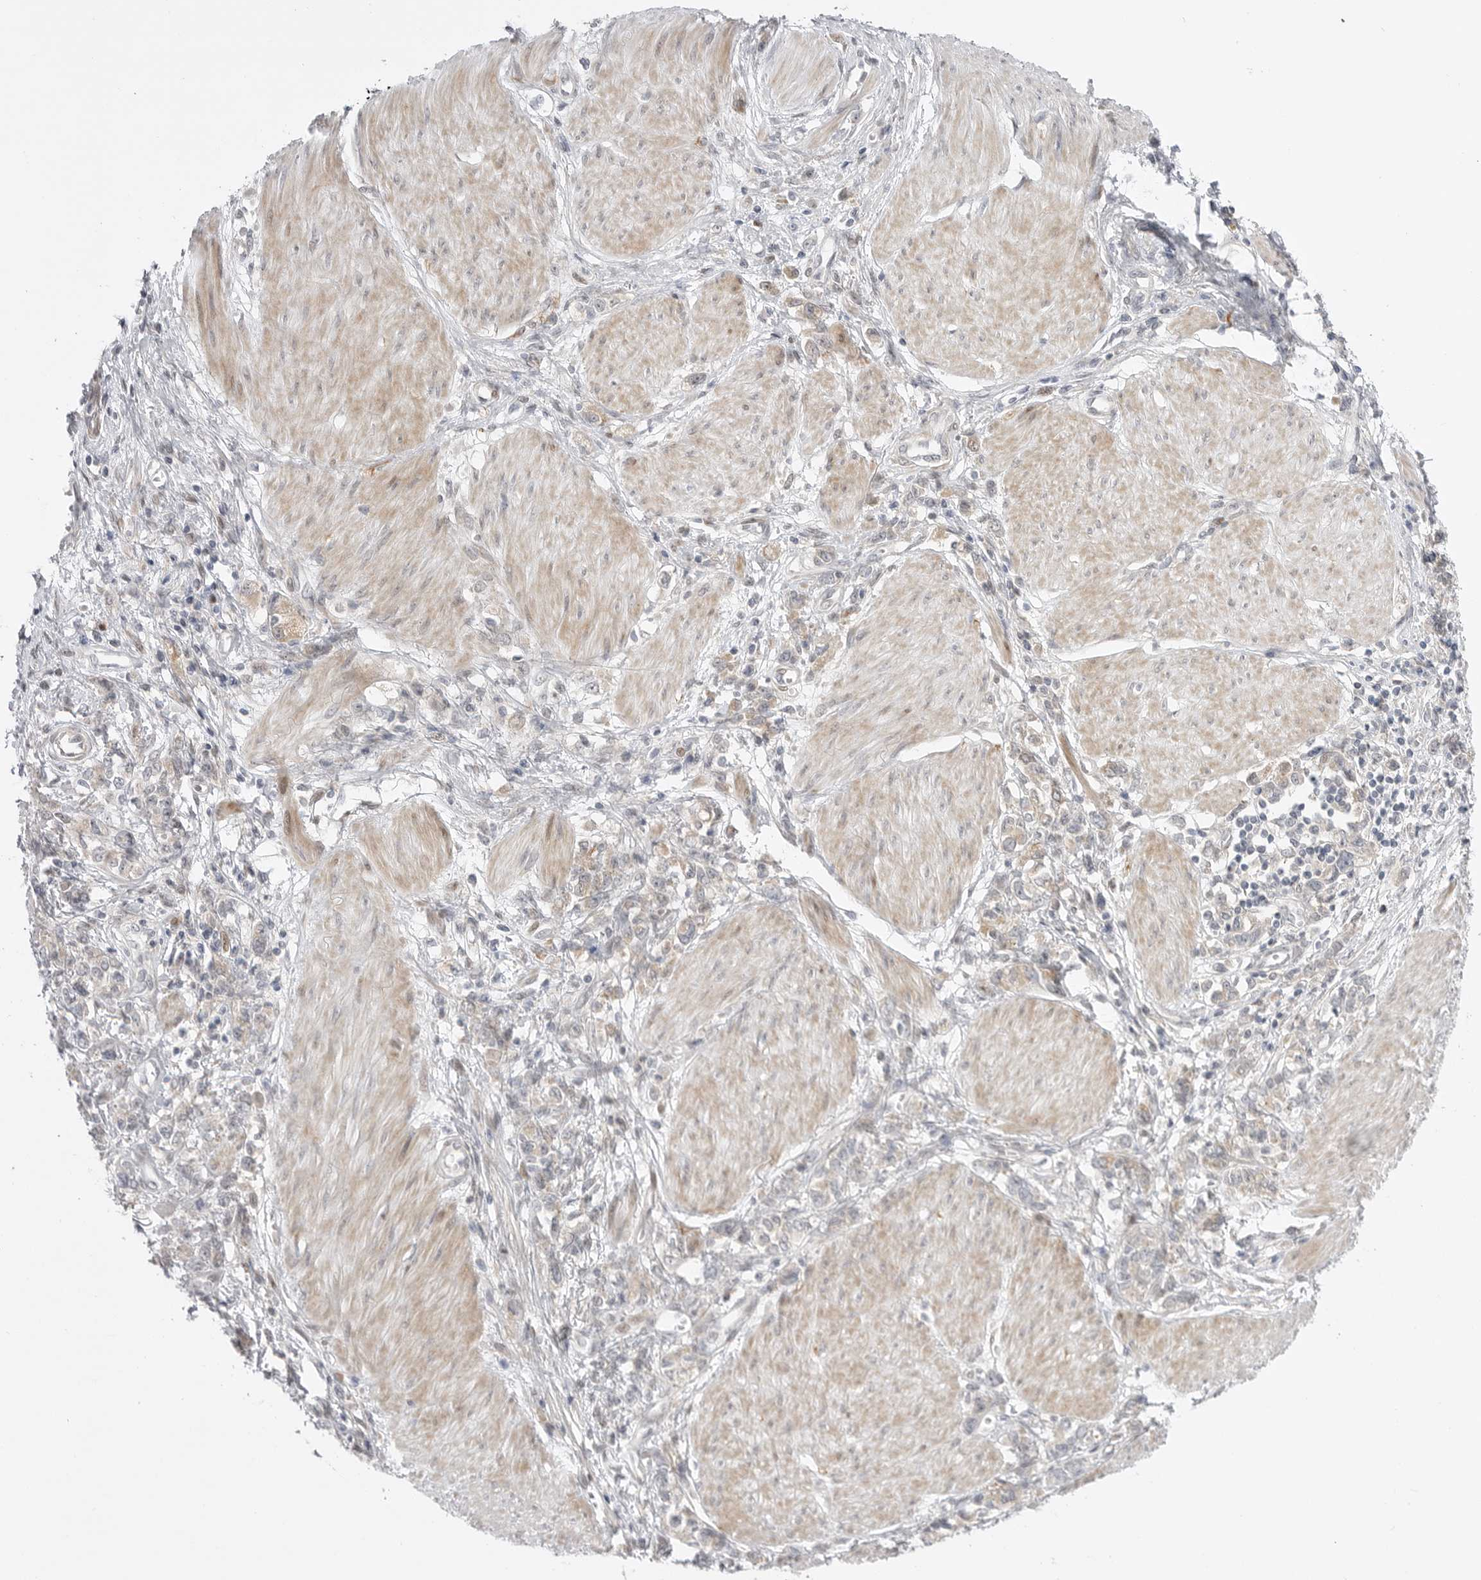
{"staining": {"intensity": "weak", "quantity": "<25%", "location": "cytoplasmic/membranous"}, "tissue": "stomach cancer", "cell_type": "Tumor cells", "image_type": "cancer", "snomed": [{"axis": "morphology", "description": "Adenocarcinoma, NOS"}, {"axis": "topography", "description": "Stomach"}], "caption": "Immunohistochemical staining of human stomach cancer (adenocarcinoma) shows no significant staining in tumor cells.", "gene": "GGT6", "patient": {"sex": "female", "age": 76}}